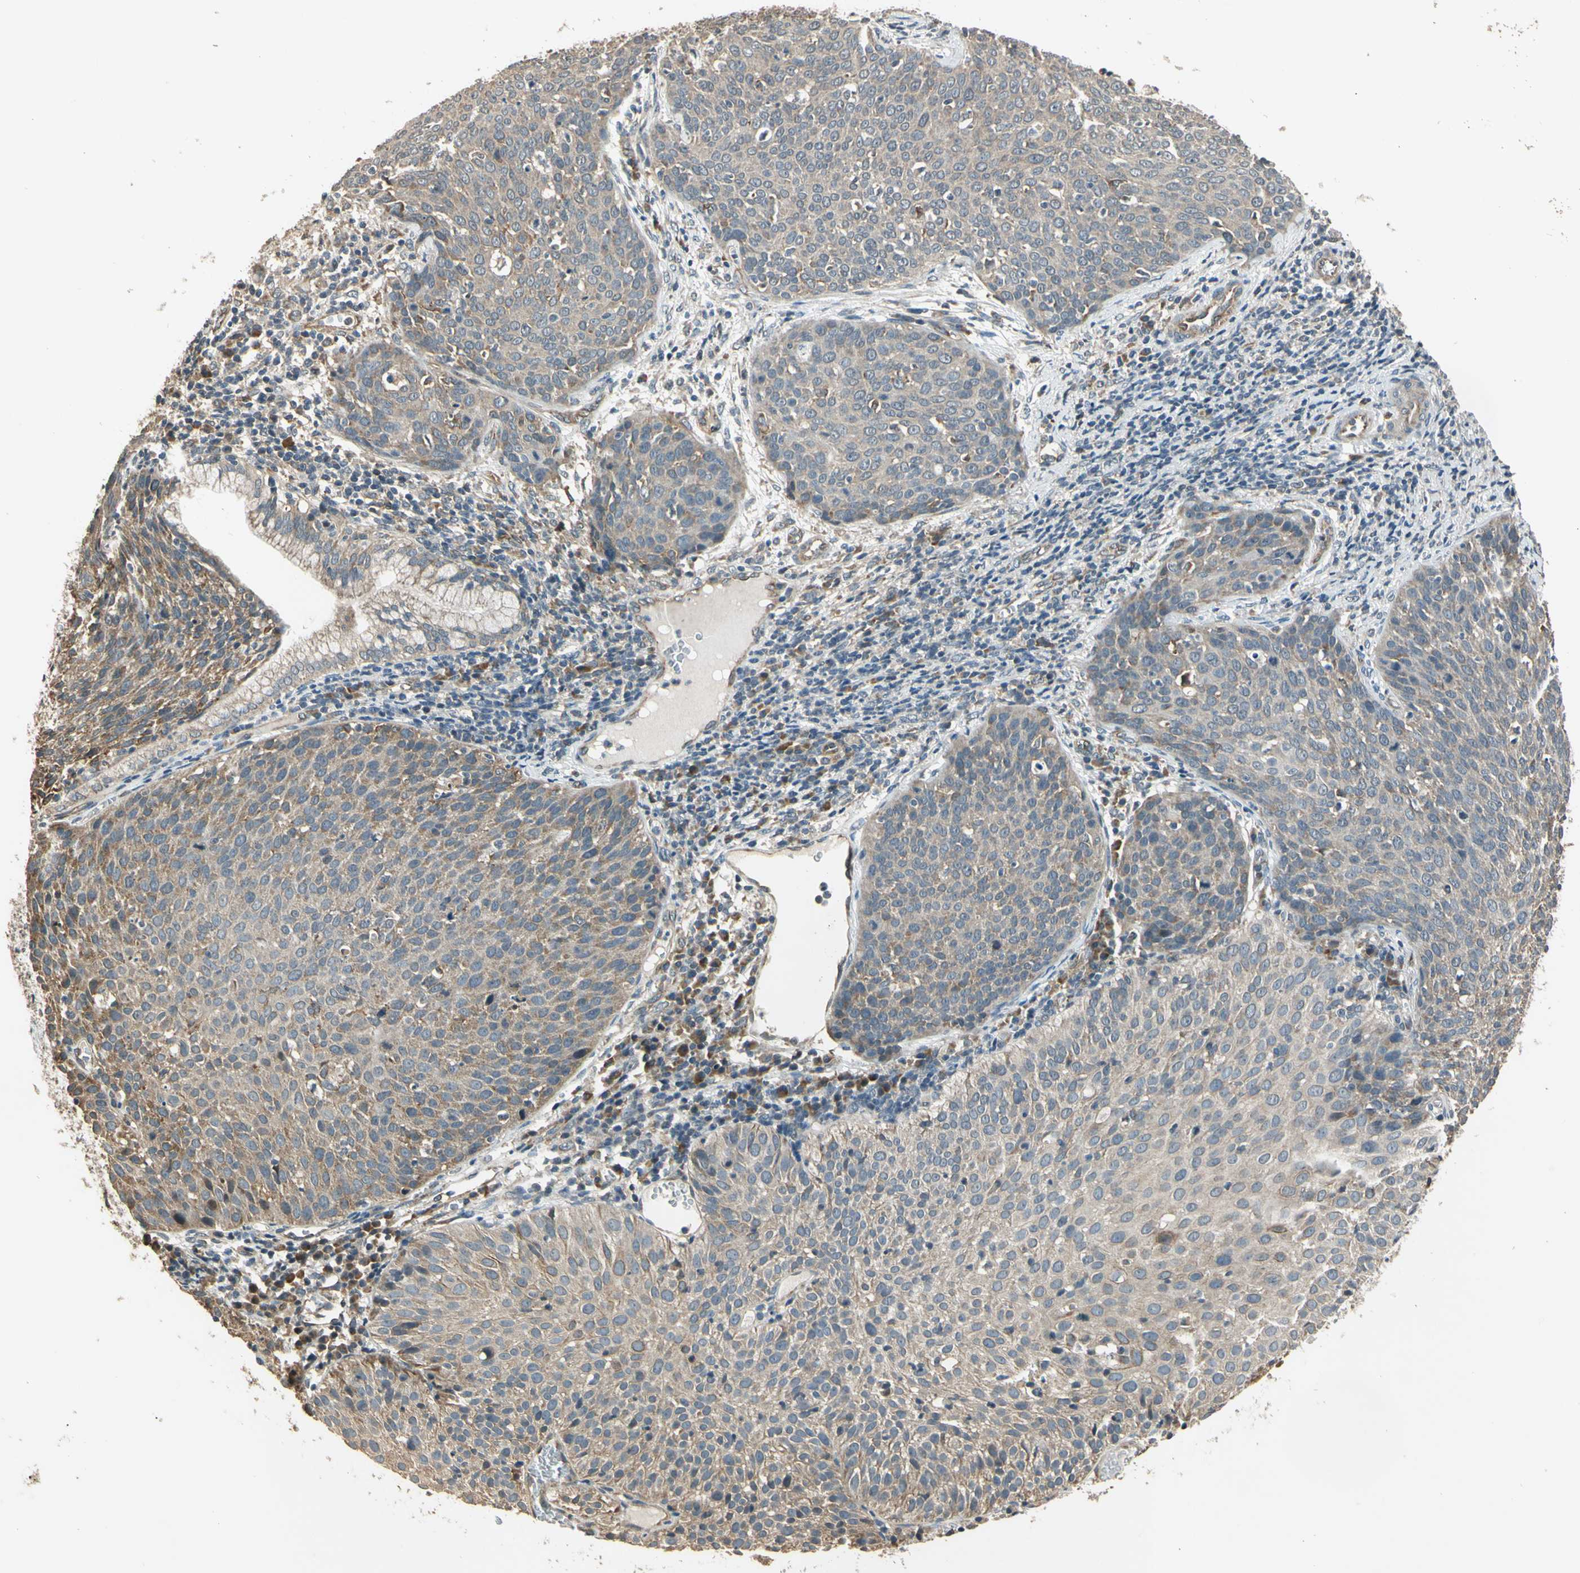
{"staining": {"intensity": "moderate", "quantity": "25%-75%", "location": "cytoplasmic/membranous"}, "tissue": "cervical cancer", "cell_type": "Tumor cells", "image_type": "cancer", "snomed": [{"axis": "morphology", "description": "Squamous cell carcinoma, NOS"}, {"axis": "topography", "description": "Cervix"}], "caption": "Immunohistochemistry (IHC) staining of cervical squamous cell carcinoma, which exhibits medium levels of moderate cytoplasmic/membranous expression in about 25%-75% of tumor cells indicating moderate cytoplasmic/membranous protein expression. The staining was performed using DAB (brown) for protein detection and nuclei were counterstained in hematoxylin (blue).", "gene": "EFNB2", "patient": {"sex": "female", "age": 38}}